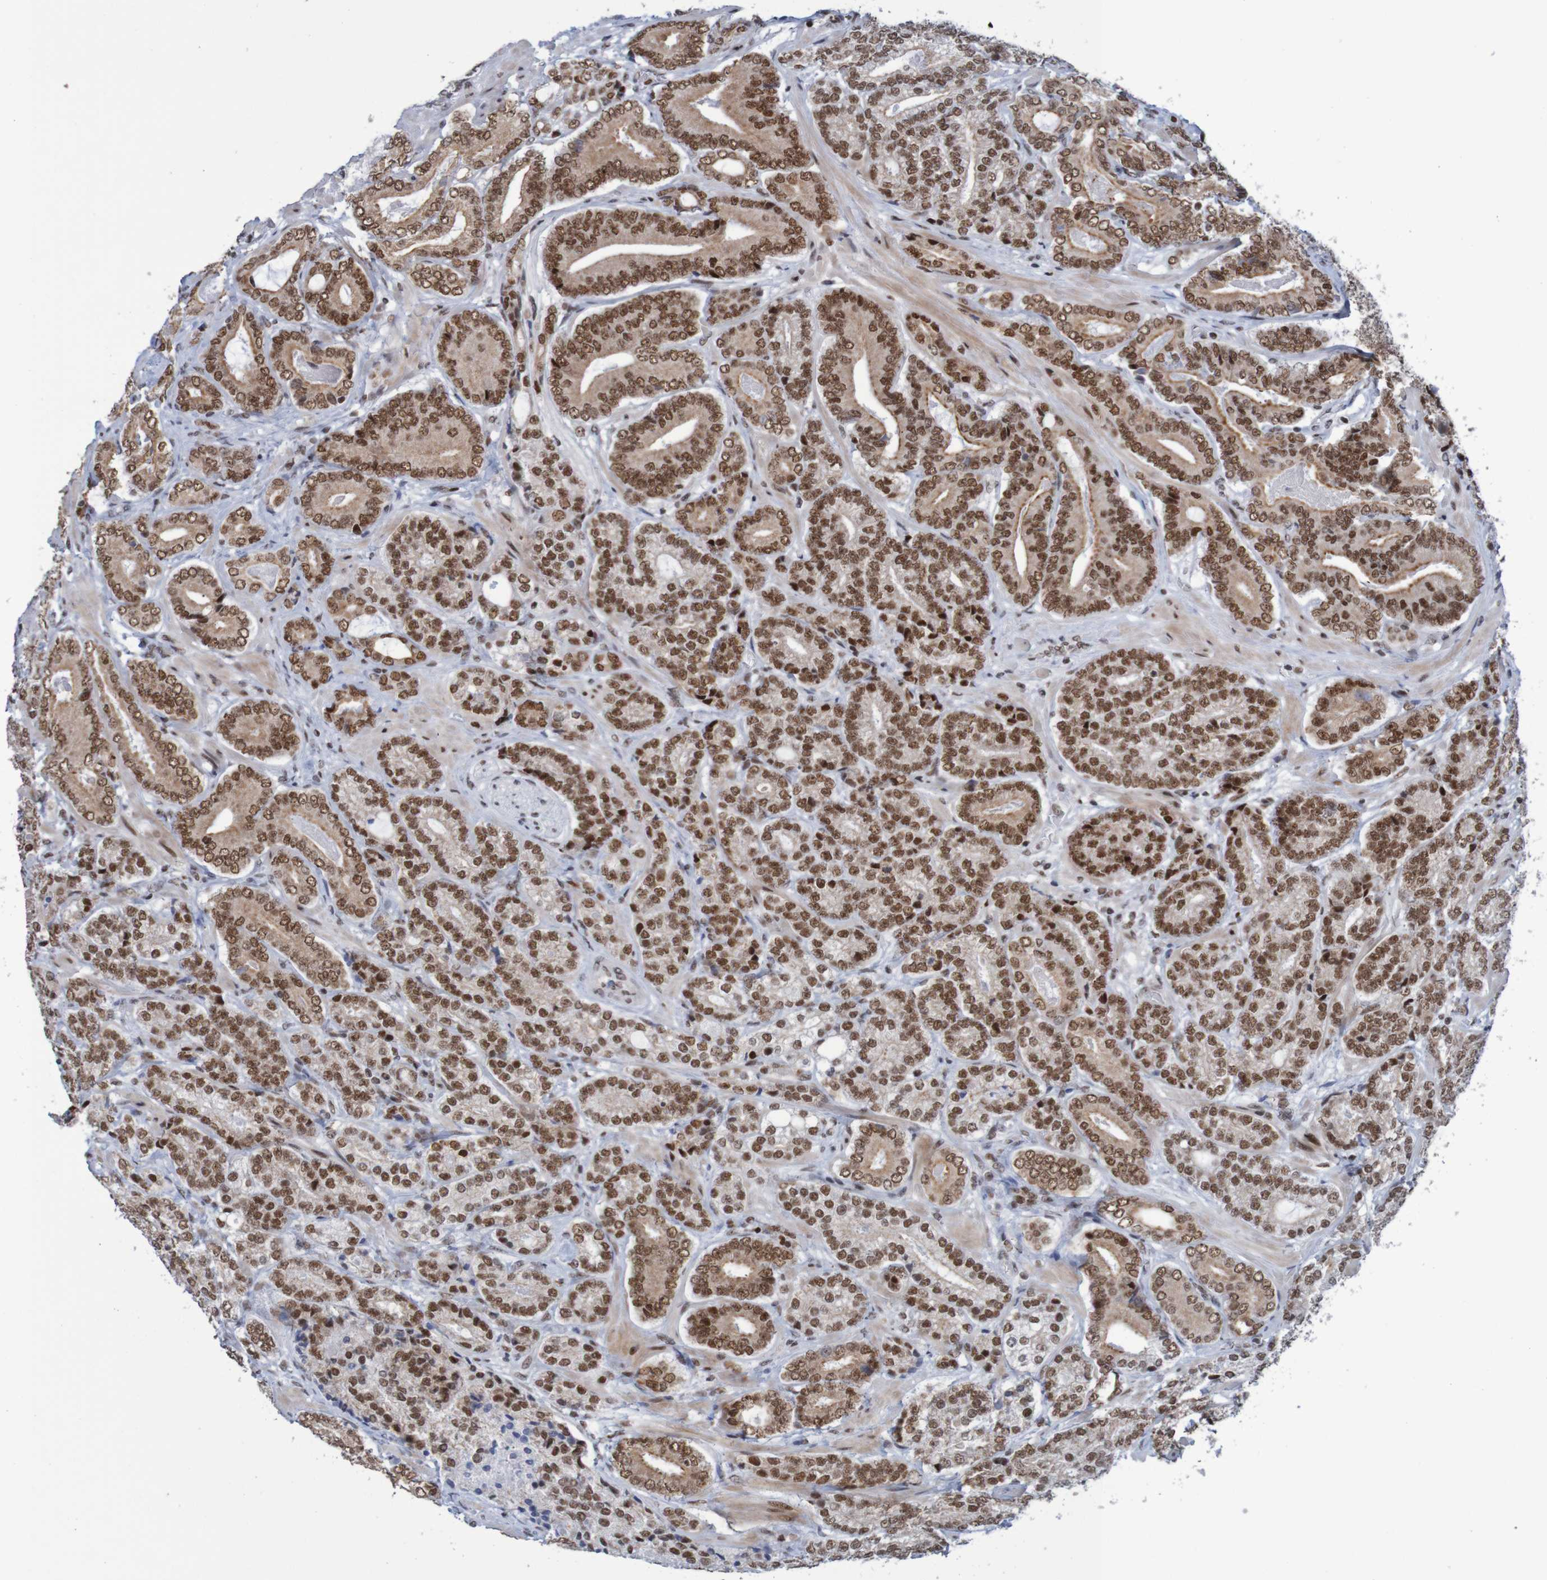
{"staining": {"intensity": "strong", "quantity": ">75%", "location": "nuclear"}, "tissue": "prostate cancer", "cell_type": "Tumor cells", "image_type": "cancer", "snomed": [{"axis": "morphology", "description": "Adenocarcinoma, High grade"}, {"axis": "topography", "description": "Prostate"}], "caption": "High-magnification brightfield microscopy of prostate cancer stained with DAB (3,3'-diaminobenzidine) (brown) and counterstained with hematoxylin (blue). tumor cells exhibit strong nuclear positivity is identified in about>75% of cells.", "gene": "THRAP3", "patient": {"sex": "male", "age": 61}}